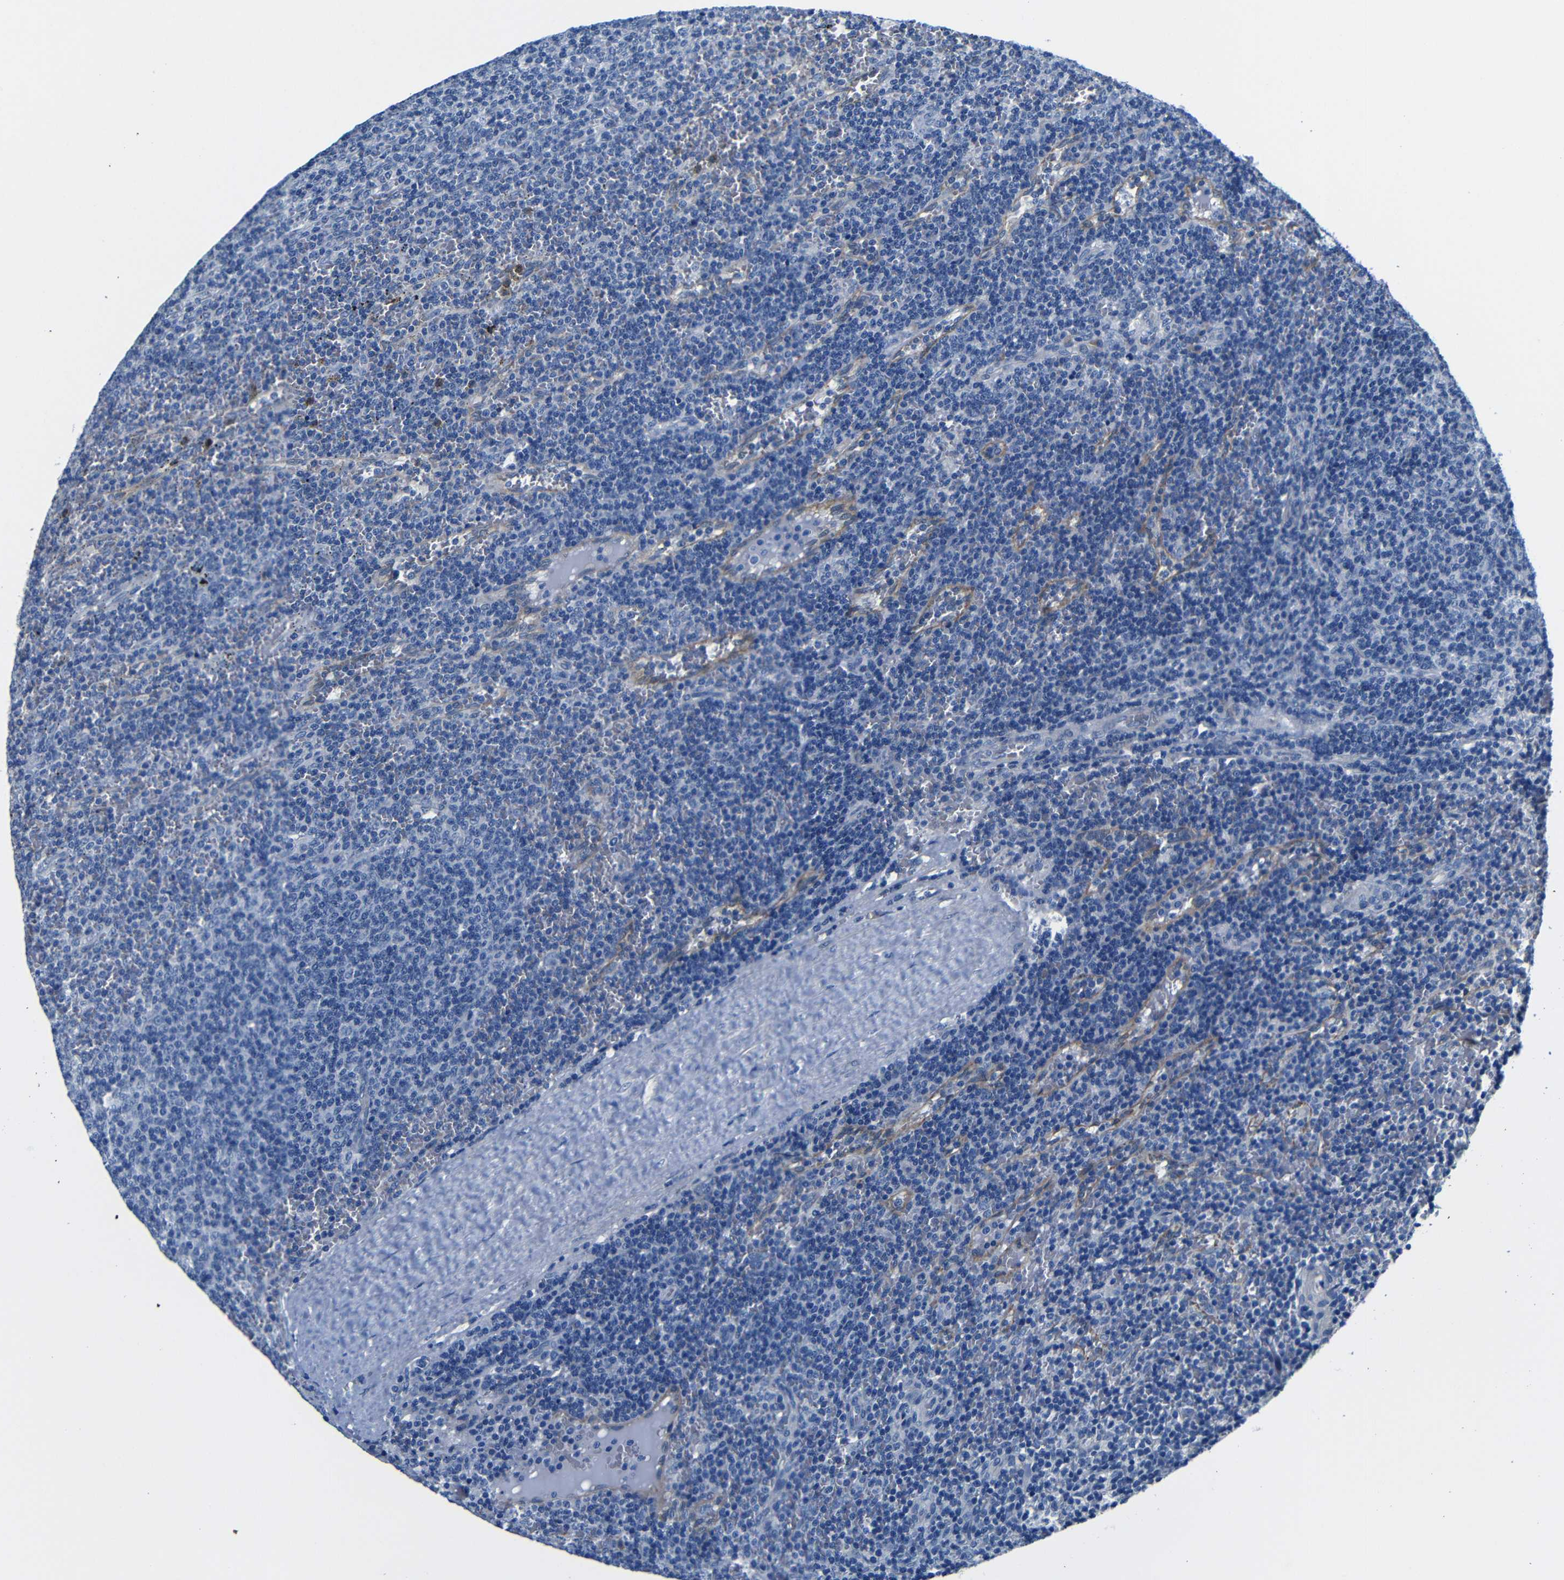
{"staining": {"intensity": "negative", "quantity": "none", "location": "none"}, "tissue": "lymphoma", "cell_type": "Tumor cells", "image_type": "cancer", "snomed": [{"axis": "morphology", "description": "Malignant lymphoma, non-Hodgkin's type, Low grade"}, {"axis": "topography", "description": "Spleen"}], "caption": "There is no significant staining in tumor cells of malignant lymphoma, non-Hodgkin's type (low-grade). The staining was performed using DAB to visualize the protein expression in brown, while the nuclei were stained in blue with hematoxylin (Magnification: 20x).", "gene": "TNFAIP1", "patient": {"sex": "female", "age": 50}}